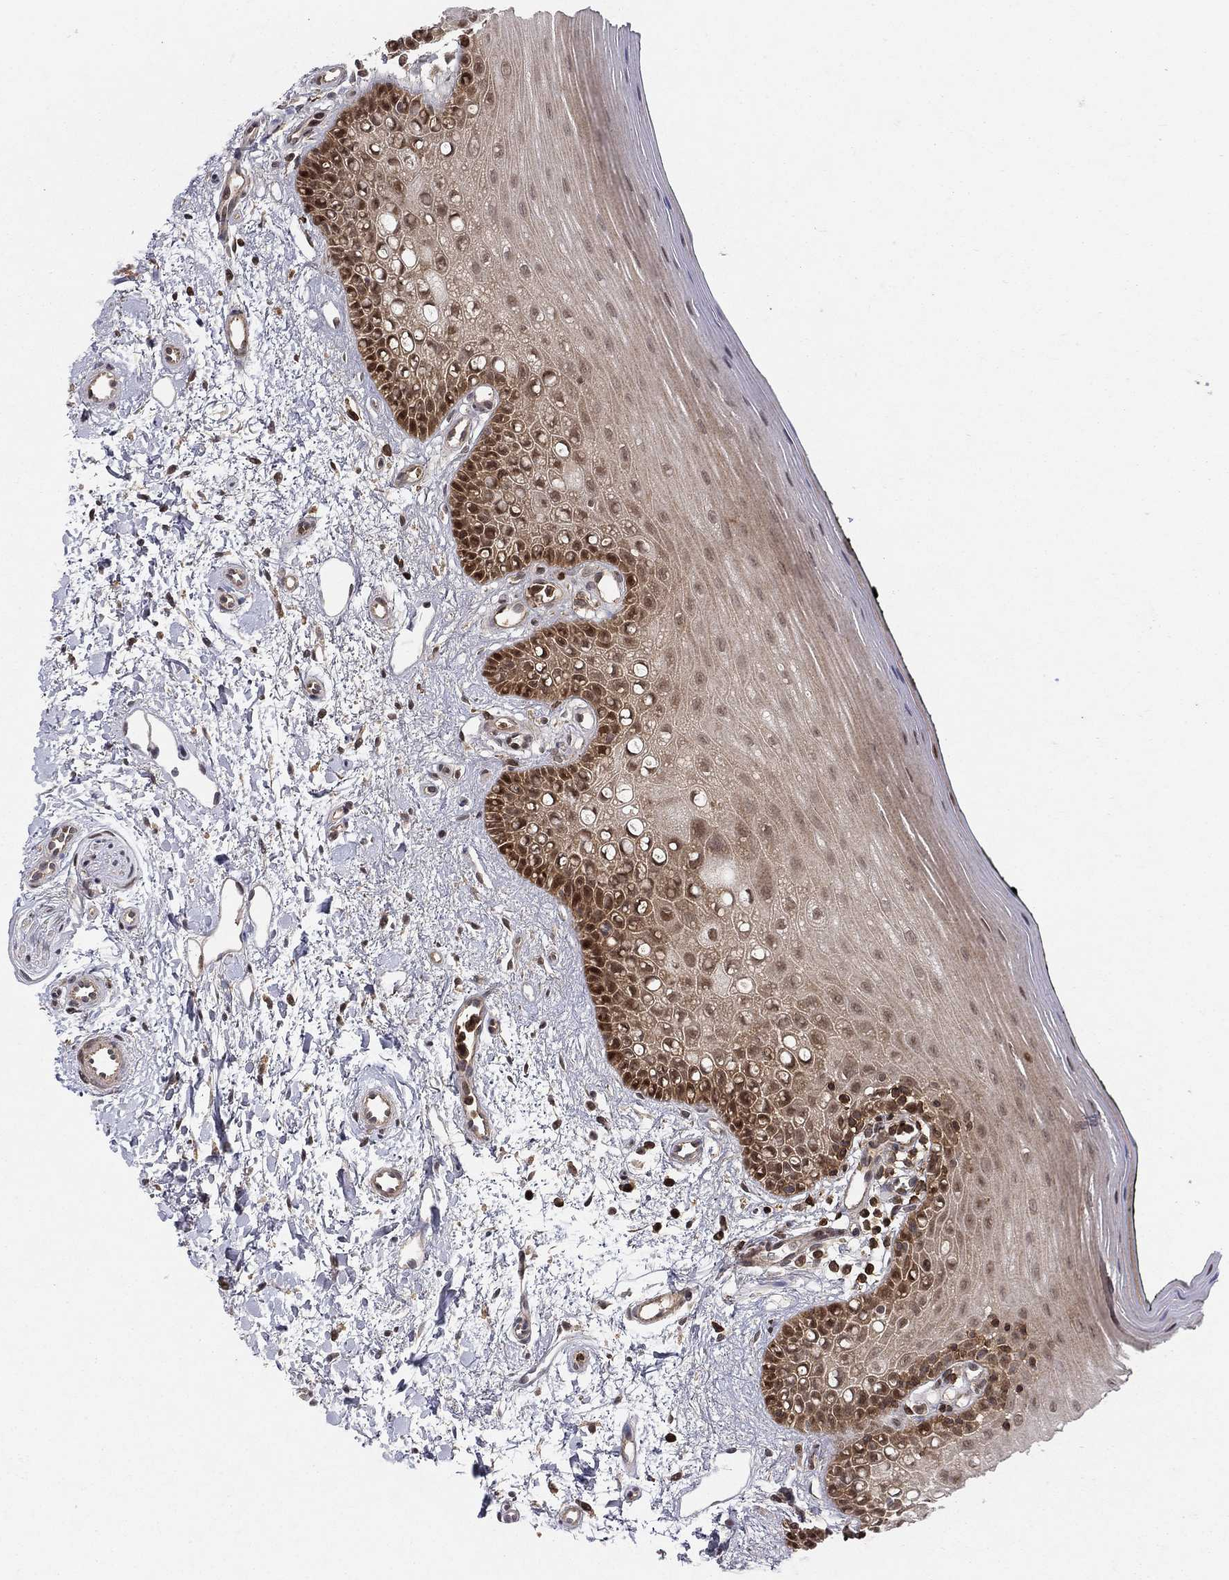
{"staining": {"intensity": "strong", "quantity": "<25%", "location": "nuclear"}, "tissue": "oral mucosa", "cell_type": "Squamous epithelial cells", "image_type": "normal", "snomed": [{"axis": "morphology", "description": "Normal tissue, NOS"}, {"axis": "topography", "description": "Oral tissue"}], "caption": "IHC micrograph of benign oral mucosa: human oral mucosa stained using immunohistochemistry (IHC) shows medium levels of strong protein expression localized specifically in the nuclear of squamous epithelial cells, appearing as a nuclear brown color.", "gene": "CCDC66", "patient": {"sex": "female", "age": 78}}